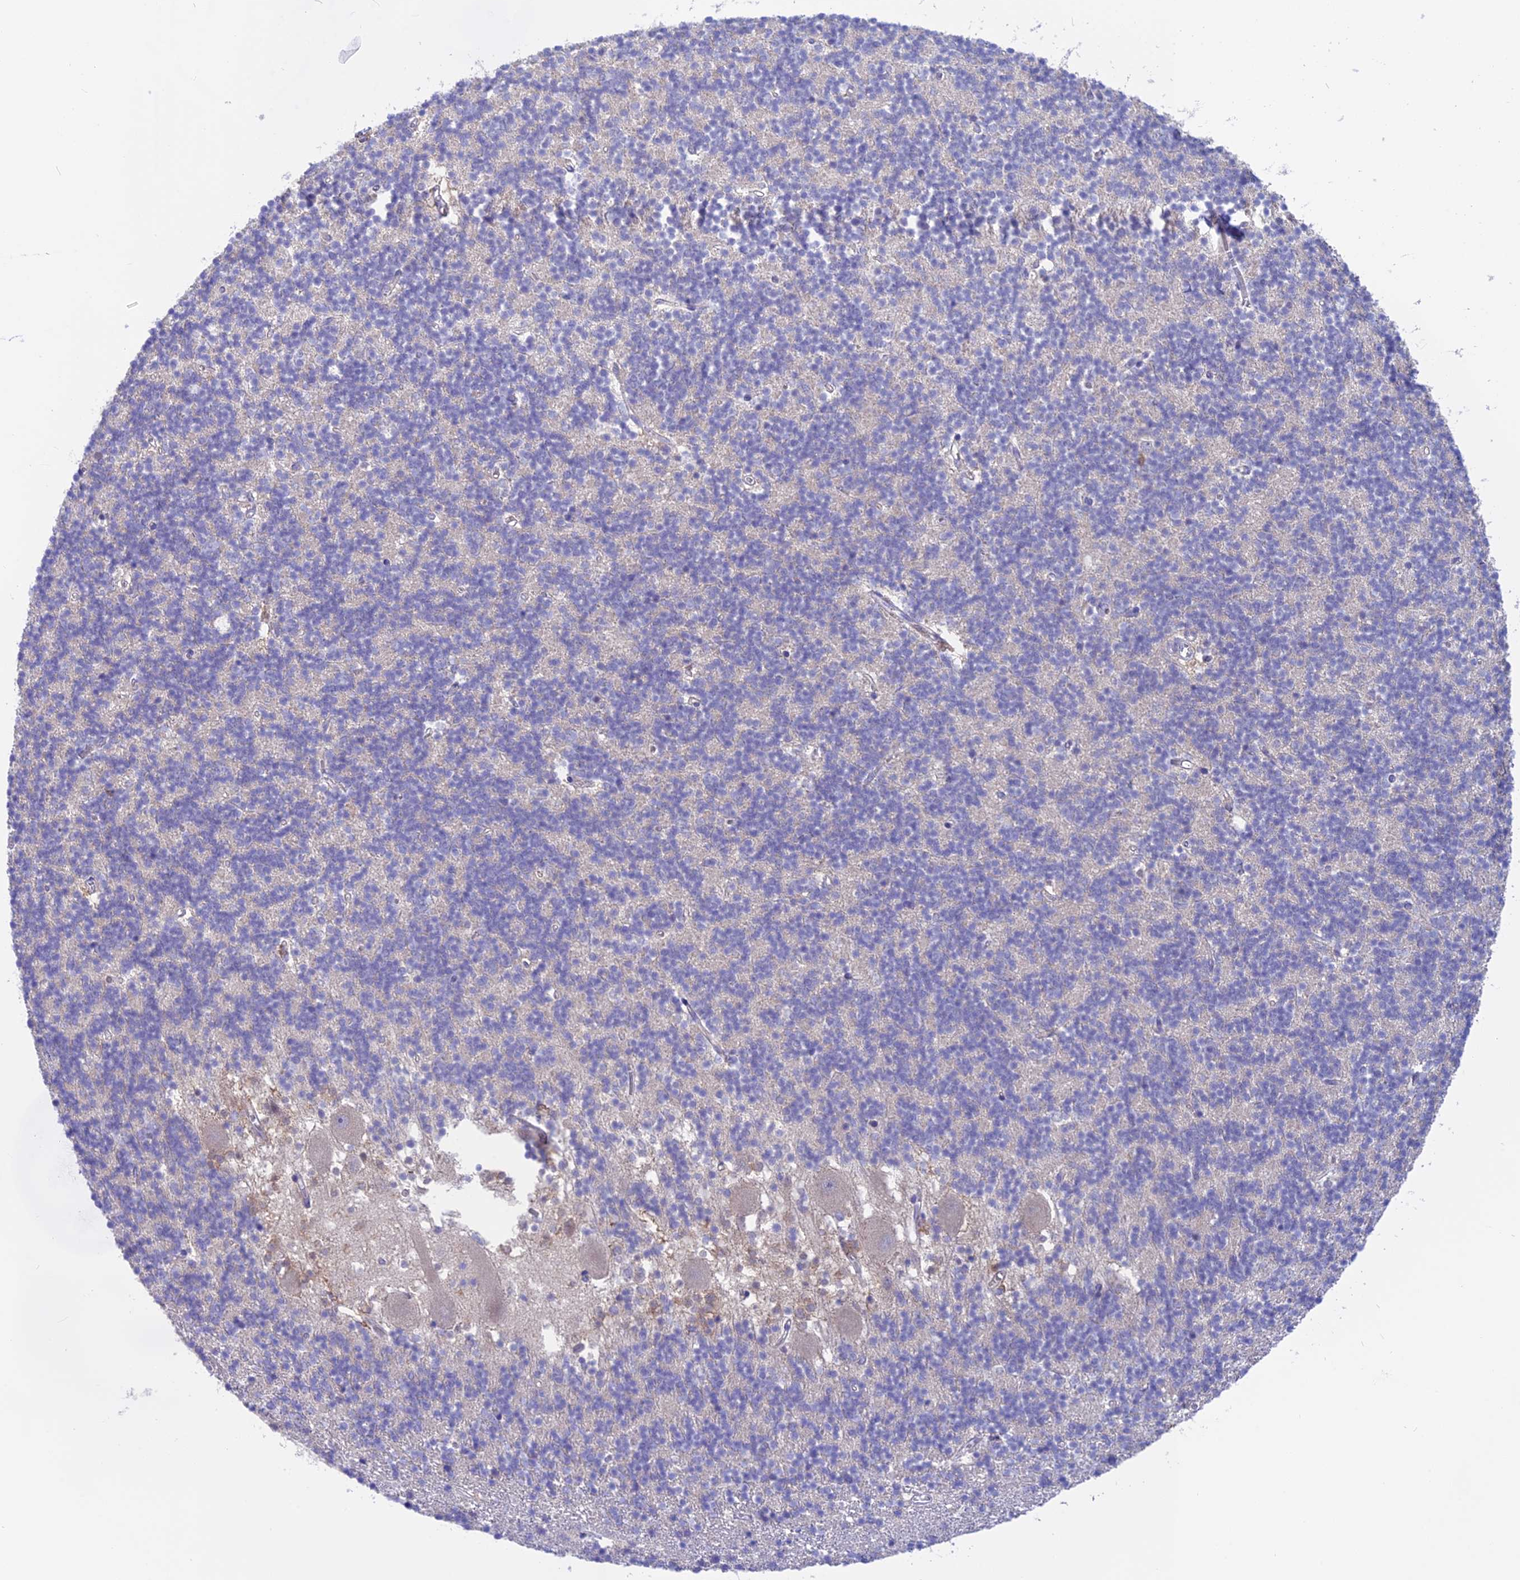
{"staining": {"intensity": "negative", "quantity": "none", "location": "none"}, "tissue": "cerebellum", "cell_type": "Cells in granular layer", "image_type": "normal", "snomed": [{"axis": "morphology", "description": "Normal tissue, NOS"}, {"axis": "topography", "description": "Cerebellum"}], "caption": "This photomicrograph is of normal cerebellum stained with IHC to label a protein in brown with the nuclei are counter-stained blue. There is no staining in cells in granular layer. (Brightfield microscopy of DAB IHC at high magnification).", "gene": "LZTFL1", "patient": {"sex": "male", "age": 54}}